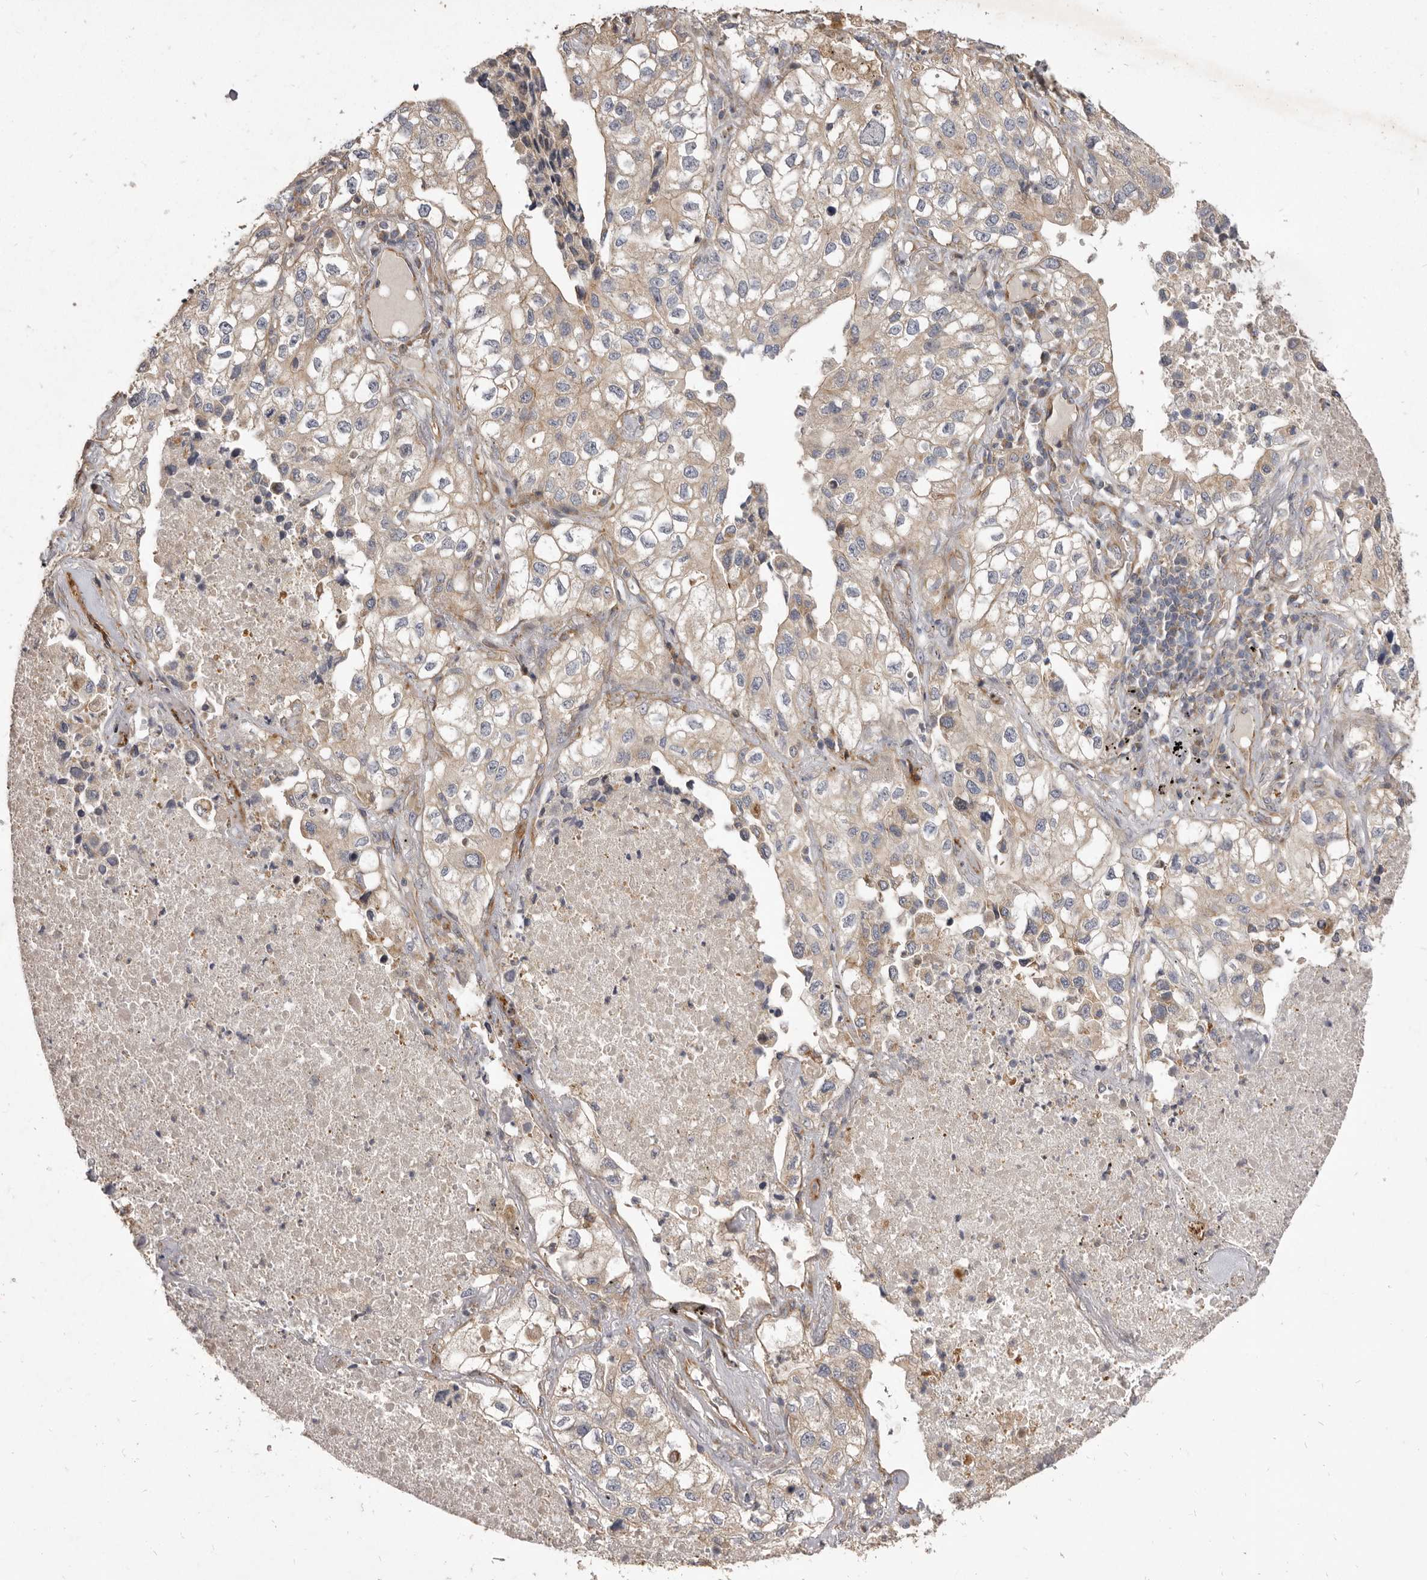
{"staining": {"intensity": "weak", "quantity": "<25%", "location": "cytoplasmic/membranous"}, "tissue": "lung cancer", "cell_type": "Tumor cells", "image_type": "cancer", "snomed": [{"axis": "morphology", "description": "Adenocarcinoma, NOS"}, {"axis": "topography", "description": "Lung"}], "caption": "Immunohistochemistry (IHC) photomicrograph of human adenocarcinoma (lung) stained for a protein (brown), which reveals no expression in tumor cells. The staining is performed using DAB brown chromogen with nuclei counter-stained in using hematoxylin.", "gene": "VPS45", "patient": {"sex": "male", "age": 63}}